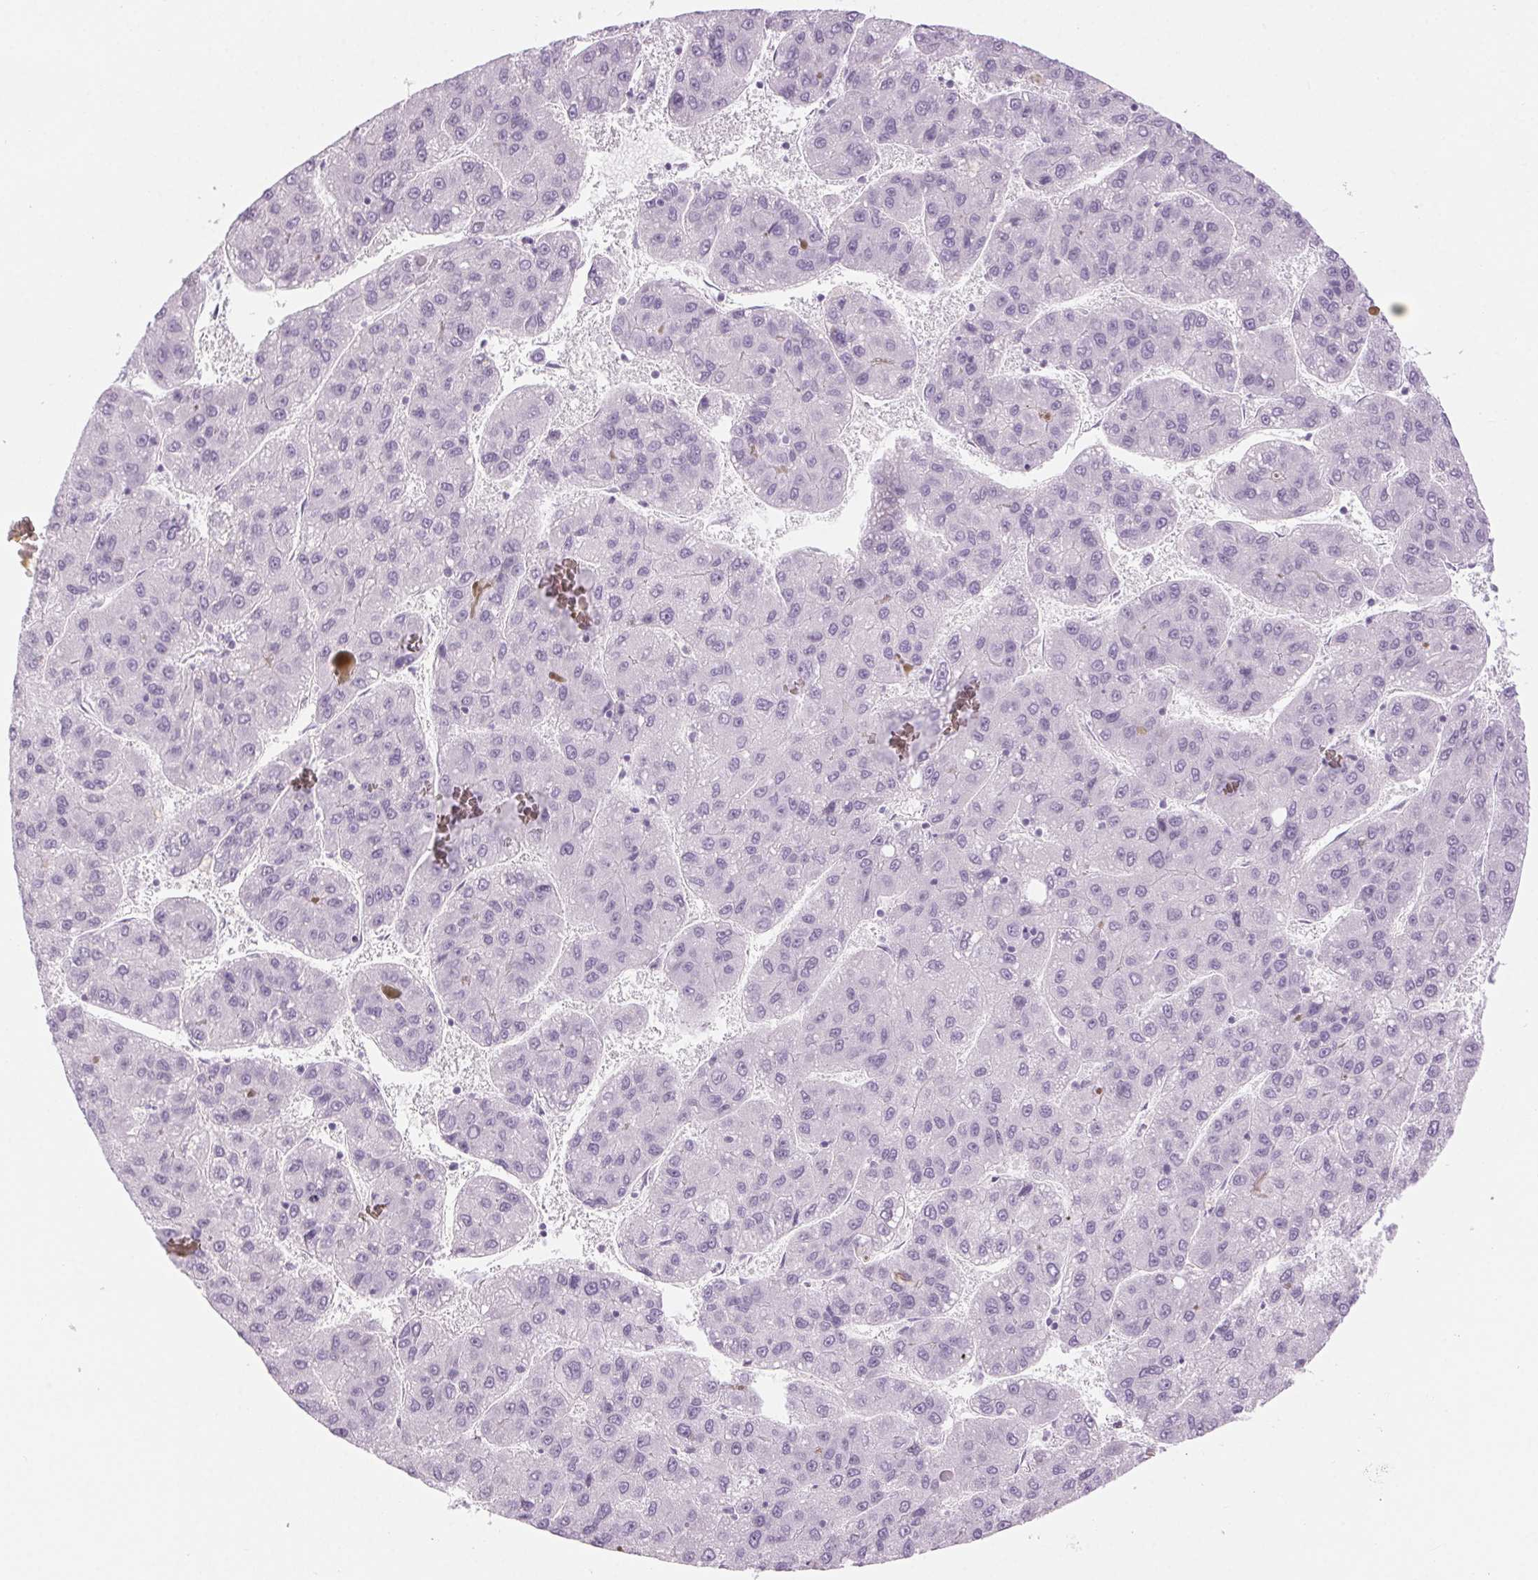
{"staining": {"intensity": "negative", "quantity": "none", "location": "none"}, "tissue": "liver cancer", "cell_type": "Tumor cells", "image_type": "cancer", "snomed": [{"axis": "morphology", "description": "Carcinoma, Hepatocellular, NOS"}, {"axis": "topography", "description": "Liver"}], "caption": "Protein analysis of hepatocellular carcinoma (liver) displays no significant staining in tumor cells. Brightfield microscopy of immunohistochemistry stained with DAB (3,3'-diaminobenzidine) (brown) and hematoxylin (blue), captured at high magnification.", "gene": "LRP2", "patient": {"sex": "female", "age": 82}}